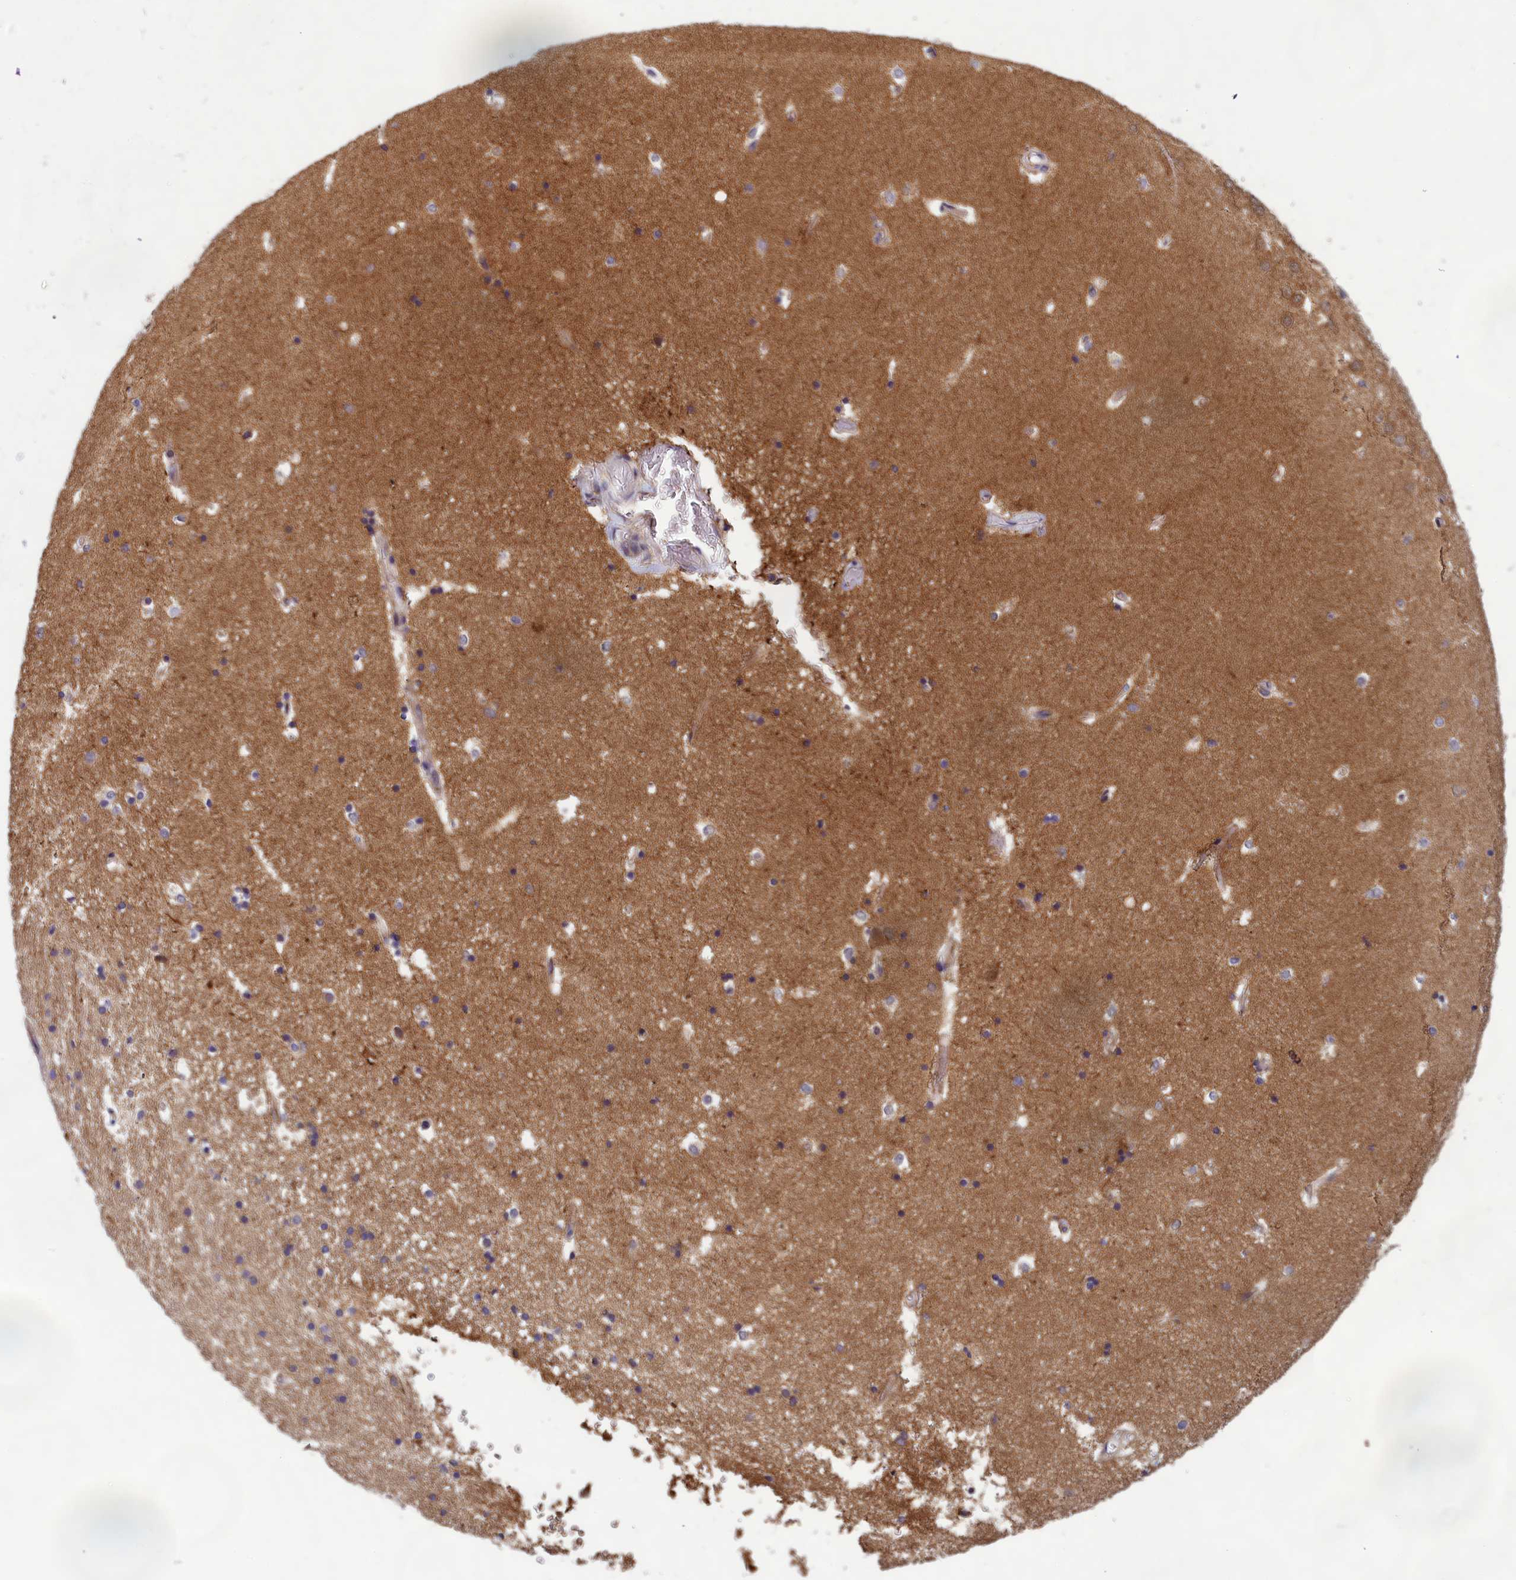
{"staining": {"intensity": "negative", "quantity": "none", "location": "none"}, "tissue": "hippocampus", "cell_type": "Glial cells", "image_type": "normal", "snomed": [{"axis": "morphology", "description": "Normal tissue, NOS"}, {"axis": "topography", "description": "Hippocampus"}], "caption": "High power microscopy histopathology image of an immunohistochemistry image of benign hippocampus, revealing no significant positivity in glial cells. Nuclei are stained in blue.", "gene": "HECA", "patient": {"sex": "female", "age": 52}}